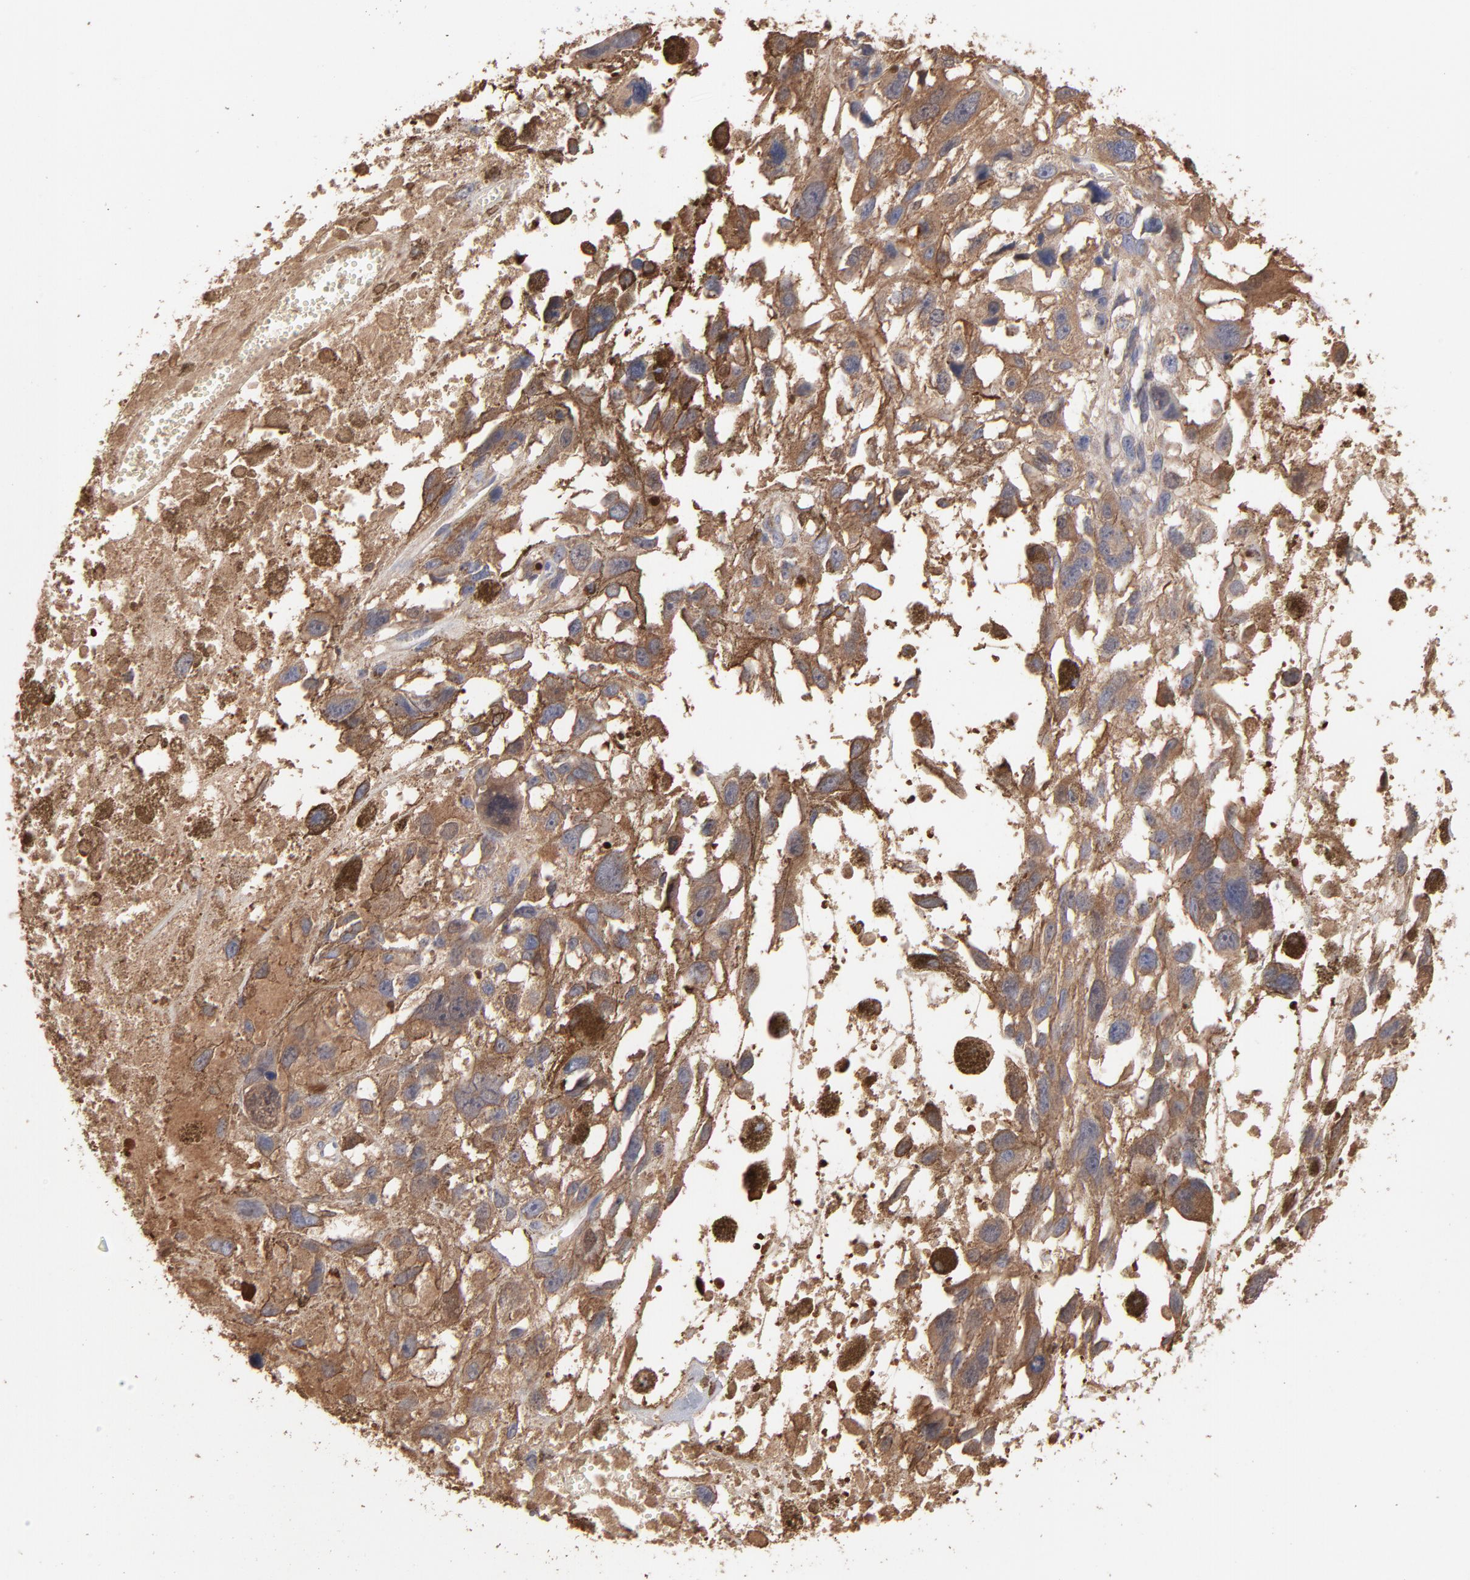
{"staining": {"intensity": "moderate", "quantity": ">75%", "location": "cytoplasmic/membranous"}, "tissue": "melanoma", "cell_type": "Tumor cells", "image_type": "cancer", "snomed": [{"axis": "morphology", "description": "Malignant melanoma, Metastatic site"}, {"axis": "topography", "description": "Lymph node"}], "caption": "A brown stain highlights moderate cytoplasmic/membranous staining of a protein in malignant melanoma (metastatic site) tumor cells.", "gene": "TANGO2", "patient": {"sex": "male", "age": 59}}